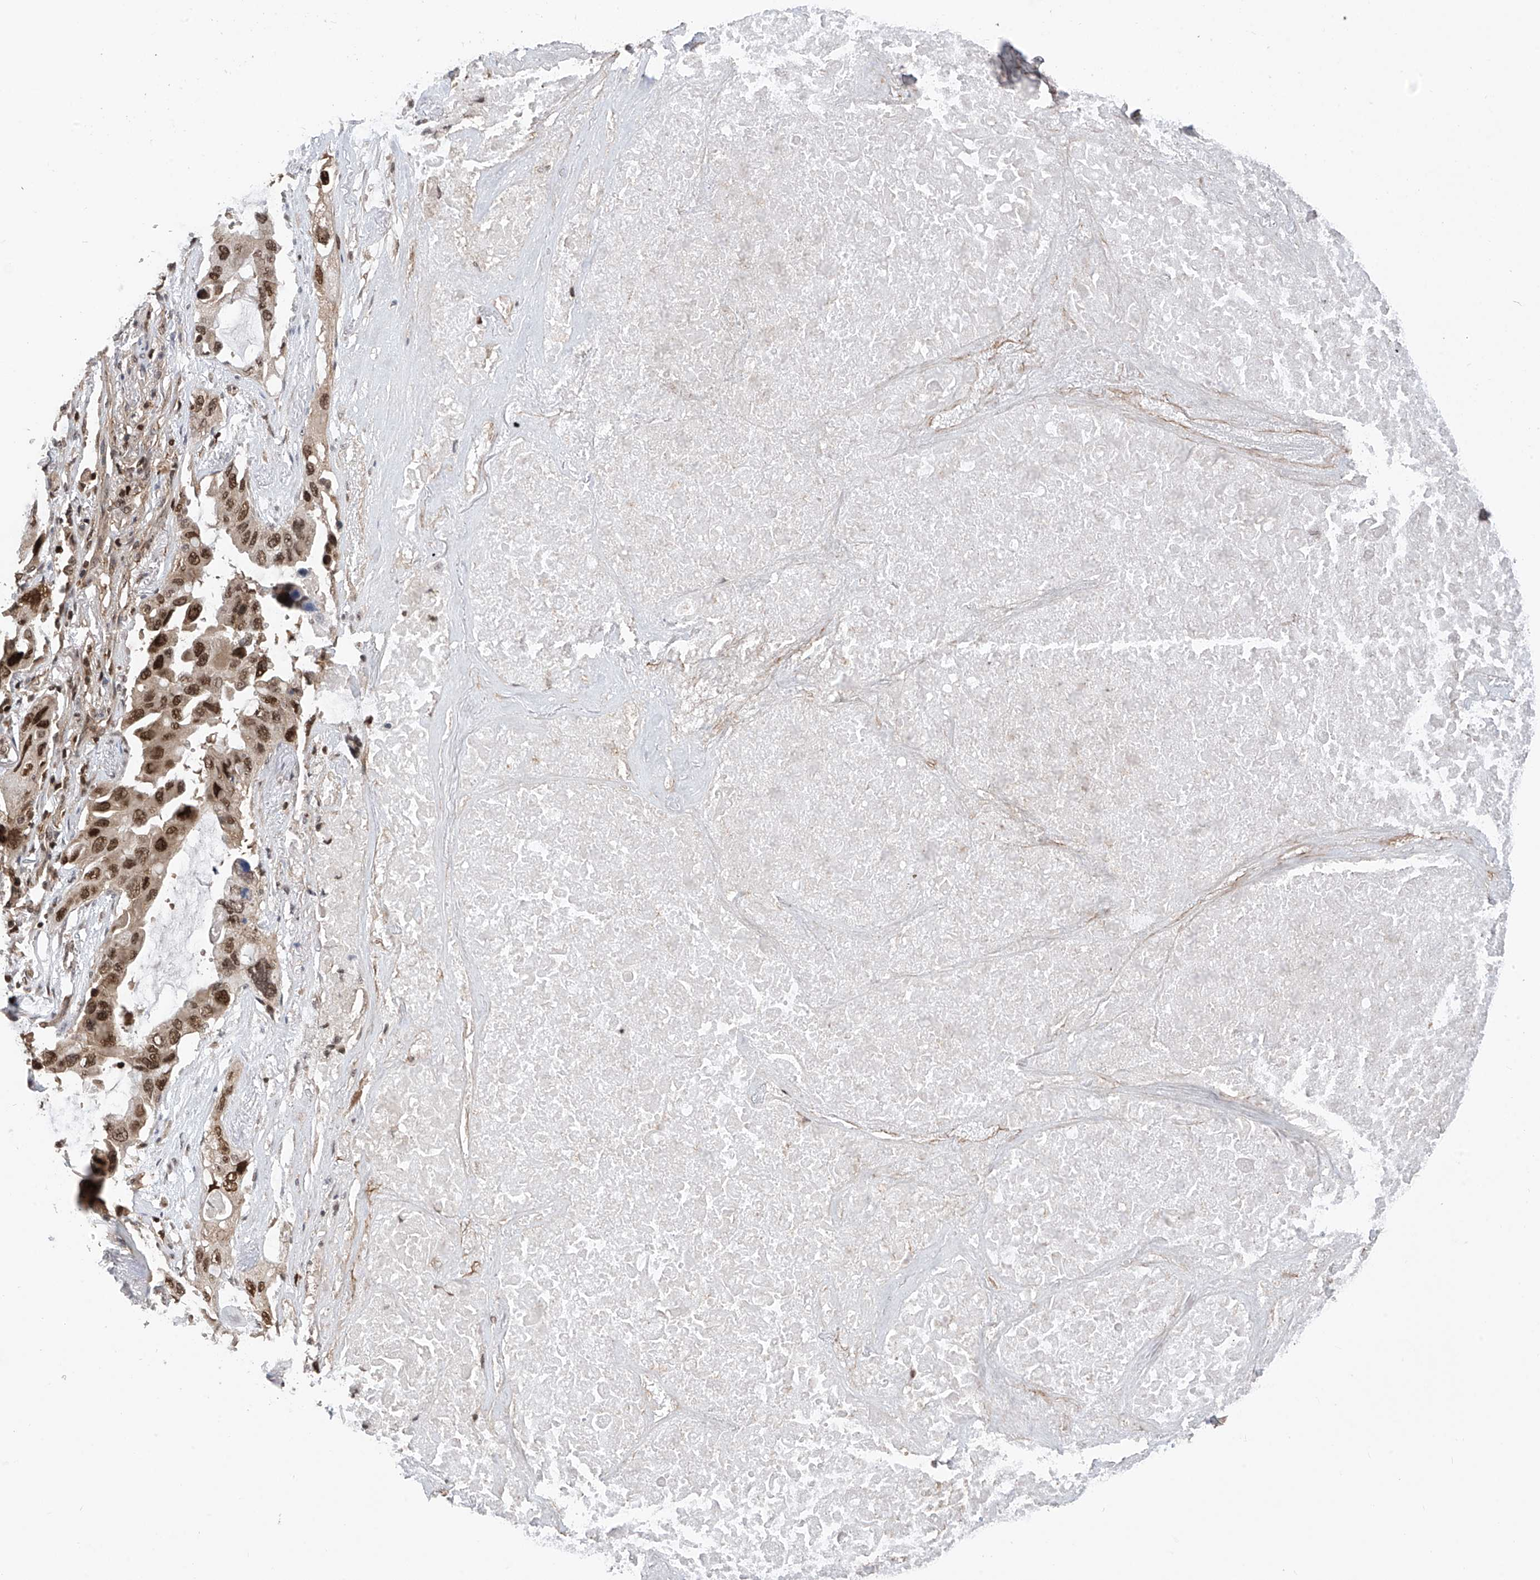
{"staining": {"intensity": "strong", "quantity": ">75%", "location": "nuclear"}, "tissue": "lung cancer", "cell_type": "Tumor cells", "image_type": "cancer", "snomed": [{"axis": "morphology", "description": "Squamous cell carcinoma, NOS"}, {"axis": "topography", "description": "Lung"}], "caption": "Immunohistochemical staining of human lung cancer exhibits high levels of strong nuclear protein positivity in approximately >75% of tumor cells. Ihc stains the protein in brown and the nuclei are stained blue.", "gene": "DNAJC9", "patient": {"sex": "female", "age": 73}}